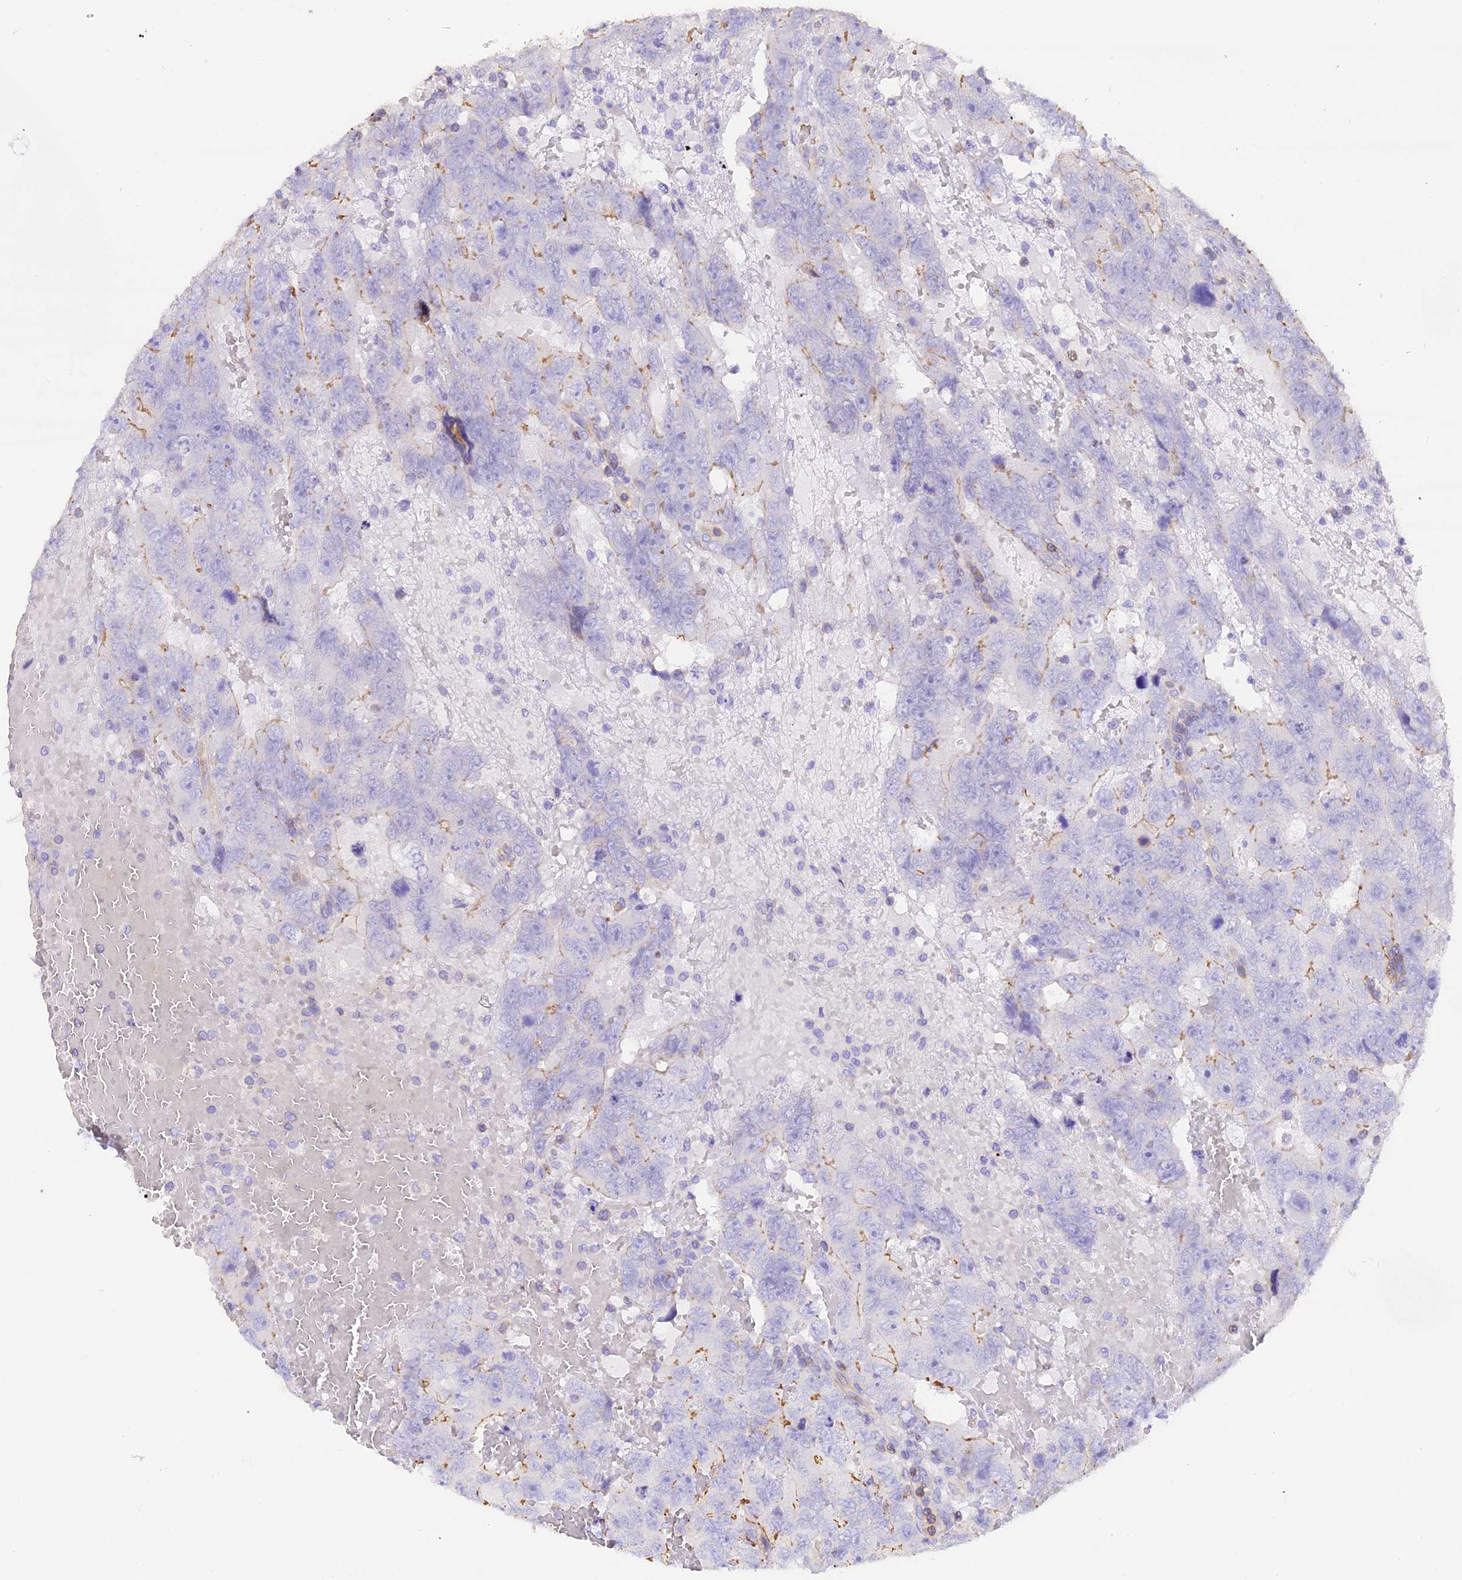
{"staining": {"intensity": "moderate", "quantity": "<25%", "location": "cytoplasmic/membranous"}, "tissue": "testis cancer", "cell_type": "Tumor cells", "image_type": "cancer", "snomed": [{"axis": "morphology", "description": "Carcinoma, Embryonal, NOS"}, {"axis": "topography", "description": "Testis"}], "caption": "Immunohistochemistry (IHC) (DAB) staining of human testis embryonal carcinoma exhibits moderate cytoplasmic/membranous protein staining in approximately <25% of tumor cells. (DAB IHC with brightfield microscopy, high magnification).", "gene": "FAM193A", "patient": {"sex": "male", "age": 45}}